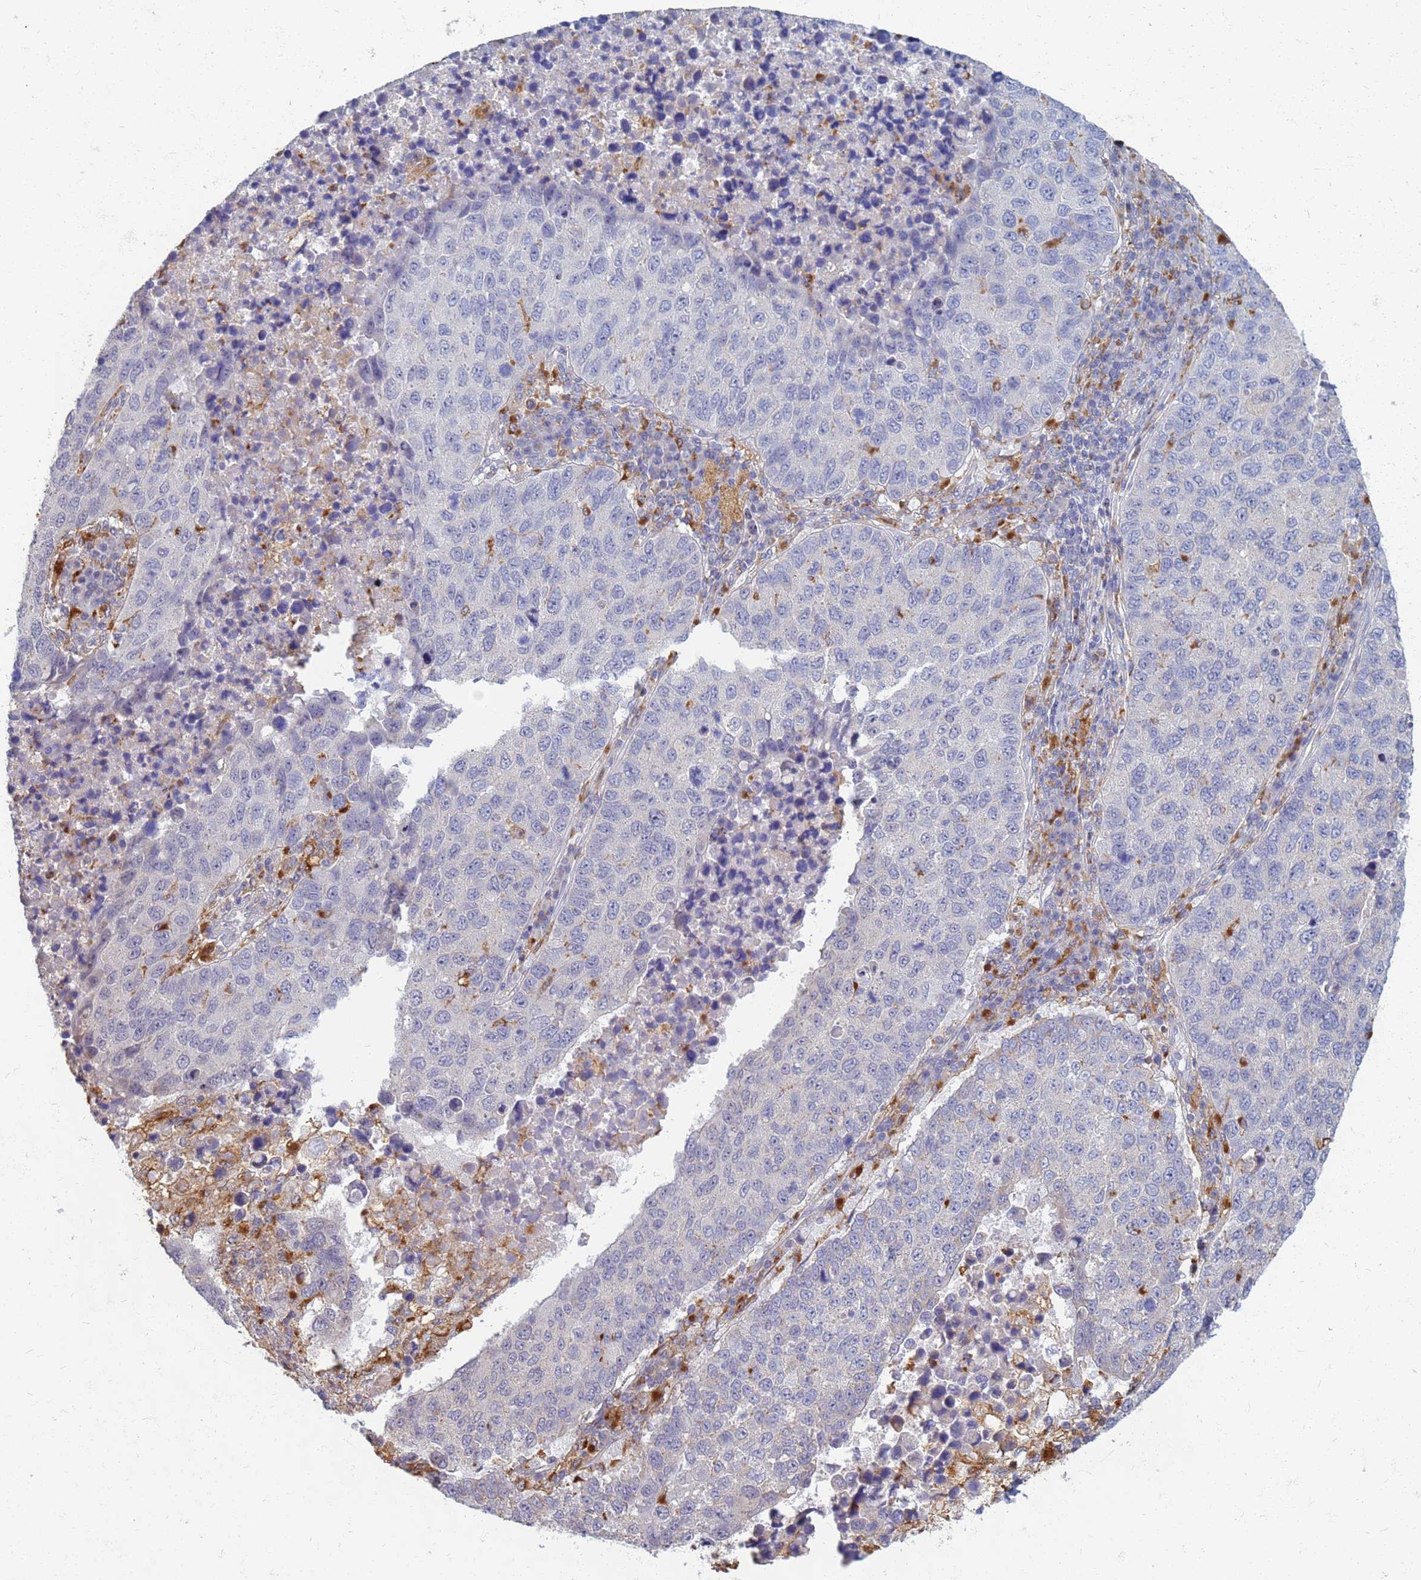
{"staining": {"intensity": "negative", "quantity": "none", "location": "none"}, "tissue": "lung cancer", "cell_type": "Tumor cells", "image_type": "cancer", "snomed": [{"axis": "morphology", "description": "Squamous cell carcinoma, NOS"}, {"axis": "topography", "description": "Lung"}], "caption": "Tumor cells are negative for brown protein staining in squamous cell carcinoma (lung).", "gene": "ATP6V1E1", "patient": {"sex": "male", "age": 73}}